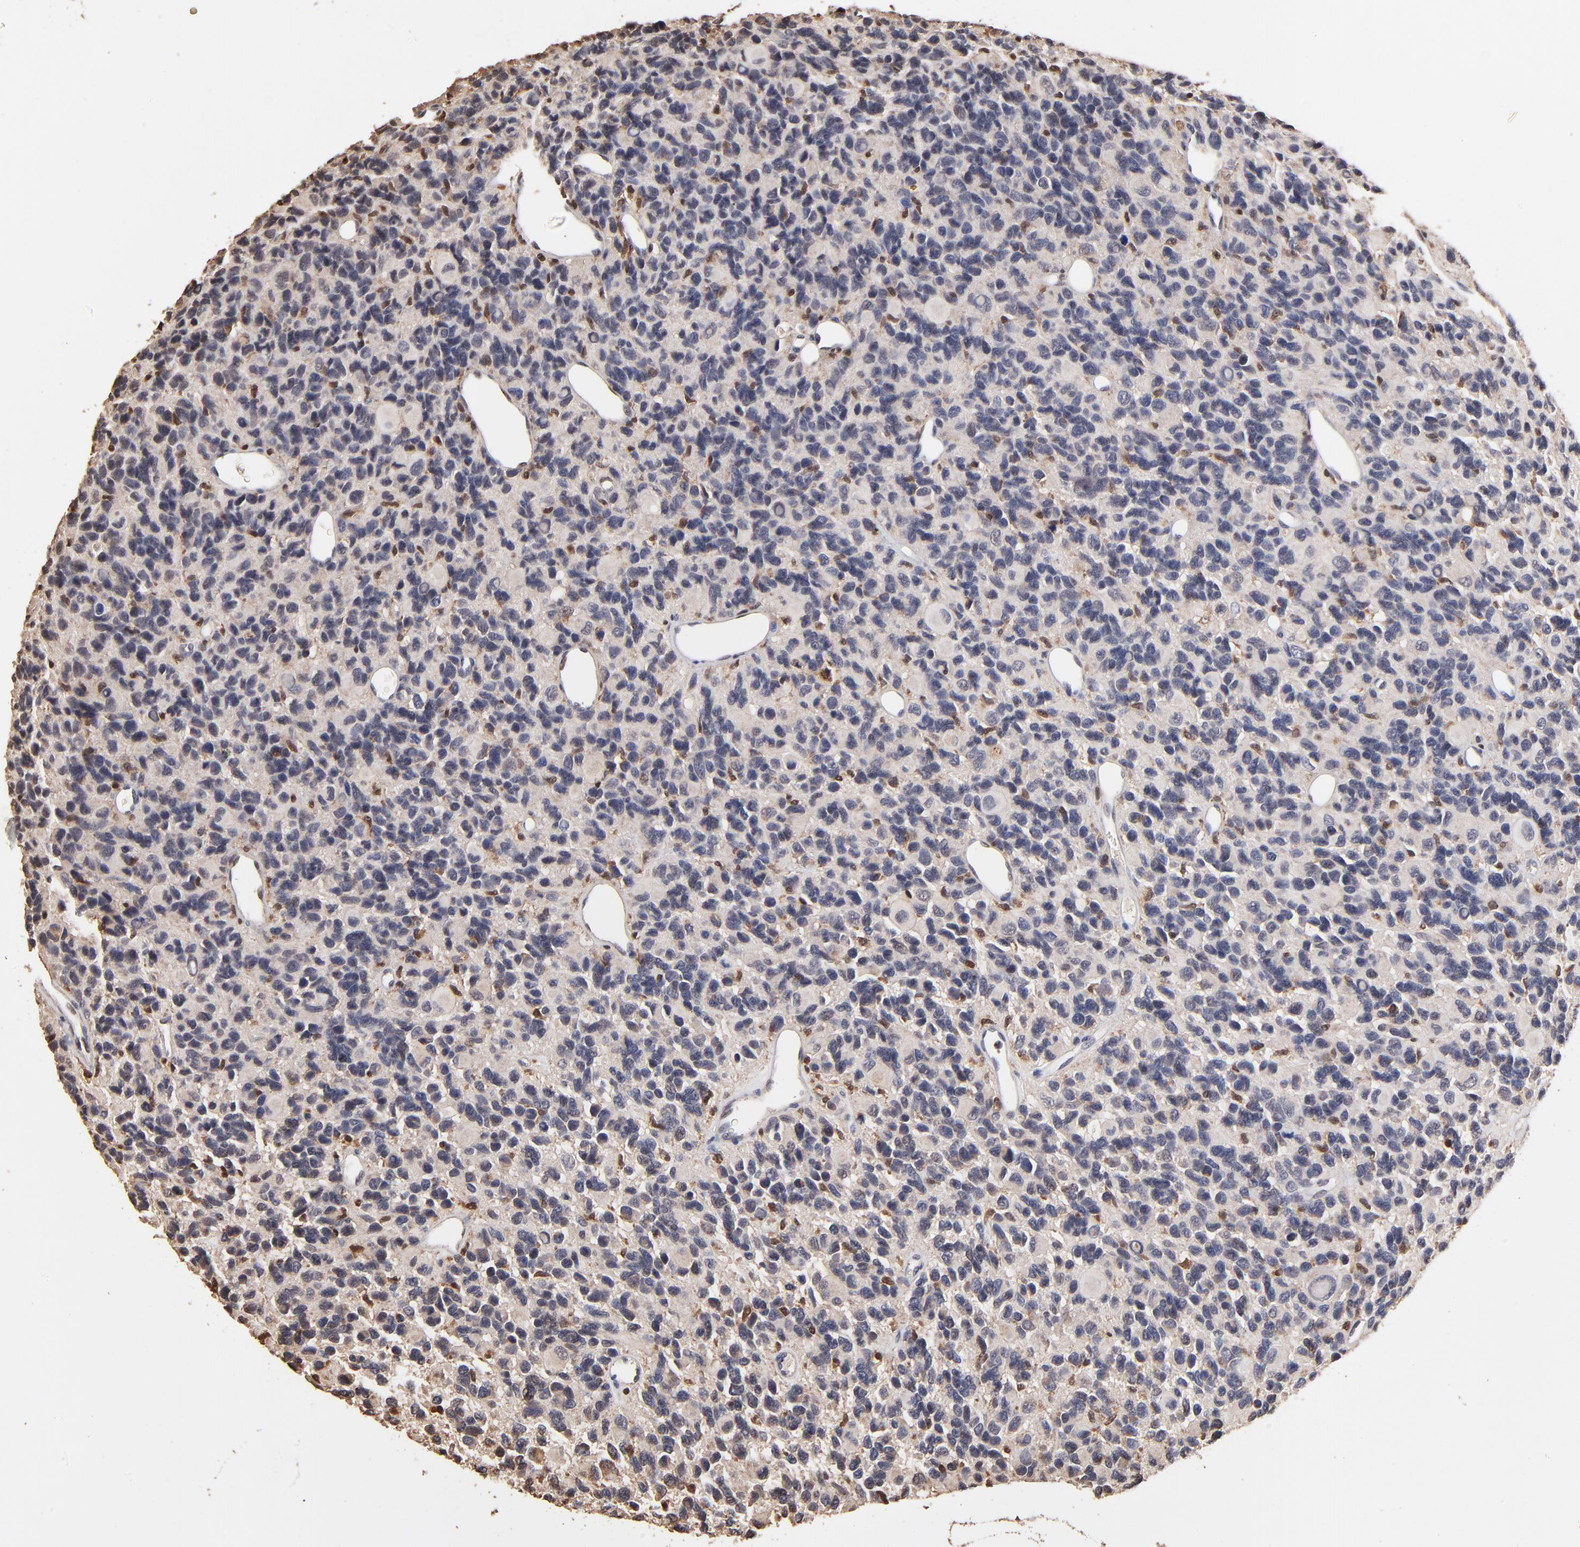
{"staining": {"intensity": "negative", "quantity": "none", "location": "none"}, "tissue": "glioma", "cell_type": "Tumor cells", "image_type": "cancer", "snomed": [{"axis": "morphology", "description": "Glioma, malignant, High grade"}, {"axis": "topography", "description": "Brain"}], "caption": "This is an immunohistochemistry histopathology image of human malignant glioma (high-grade). There is no staining in tumor cells.", "gene": "CASP1", "patient": {"sex": "male", "age": 77}}